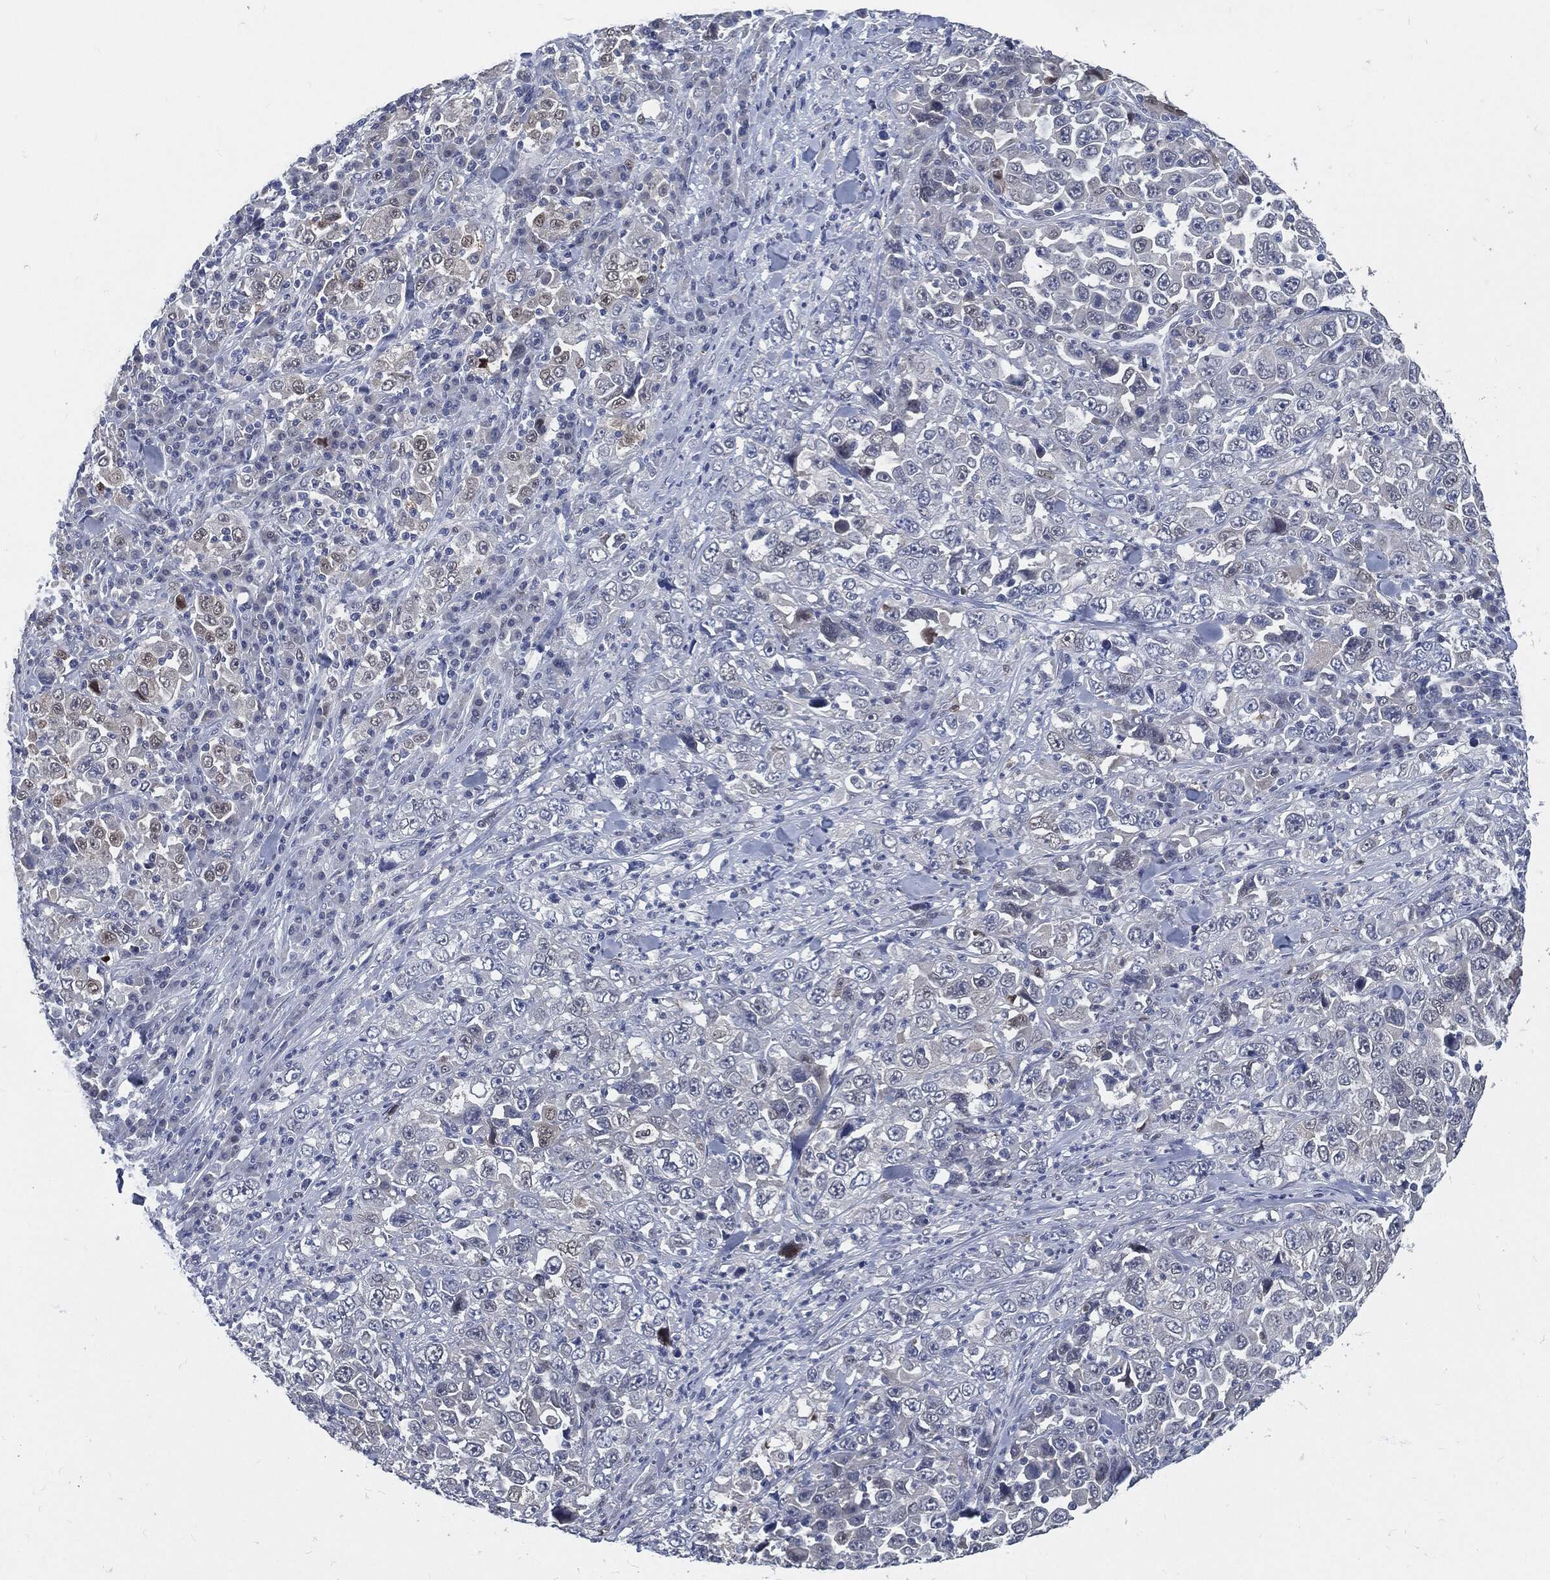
{"staining": {"intensity": "negative", "quantity": "none", "location": "none"}, "tissue": "stomach cancer", "cell_type": "Tumor cells", "image_type": "cancer", "snomed": [{"axis": "morphology", "description": "Normal tissue, NOS"}, {"axis": "morphology", "description": "Adenocarcinoma, NOS"}, {"axis": "topography", "description": "Stomach, upper"}, {"axis": "topography", "description": "Stomach"}], "caption": "Immunohistochemistry histopathology image of human stomach cancer (adenocarcinoma) stained for a protein (brown), which displays no expression in tumor cells.", "gene": "PROM1", "patient": {"sex": "male", "age": 59}}